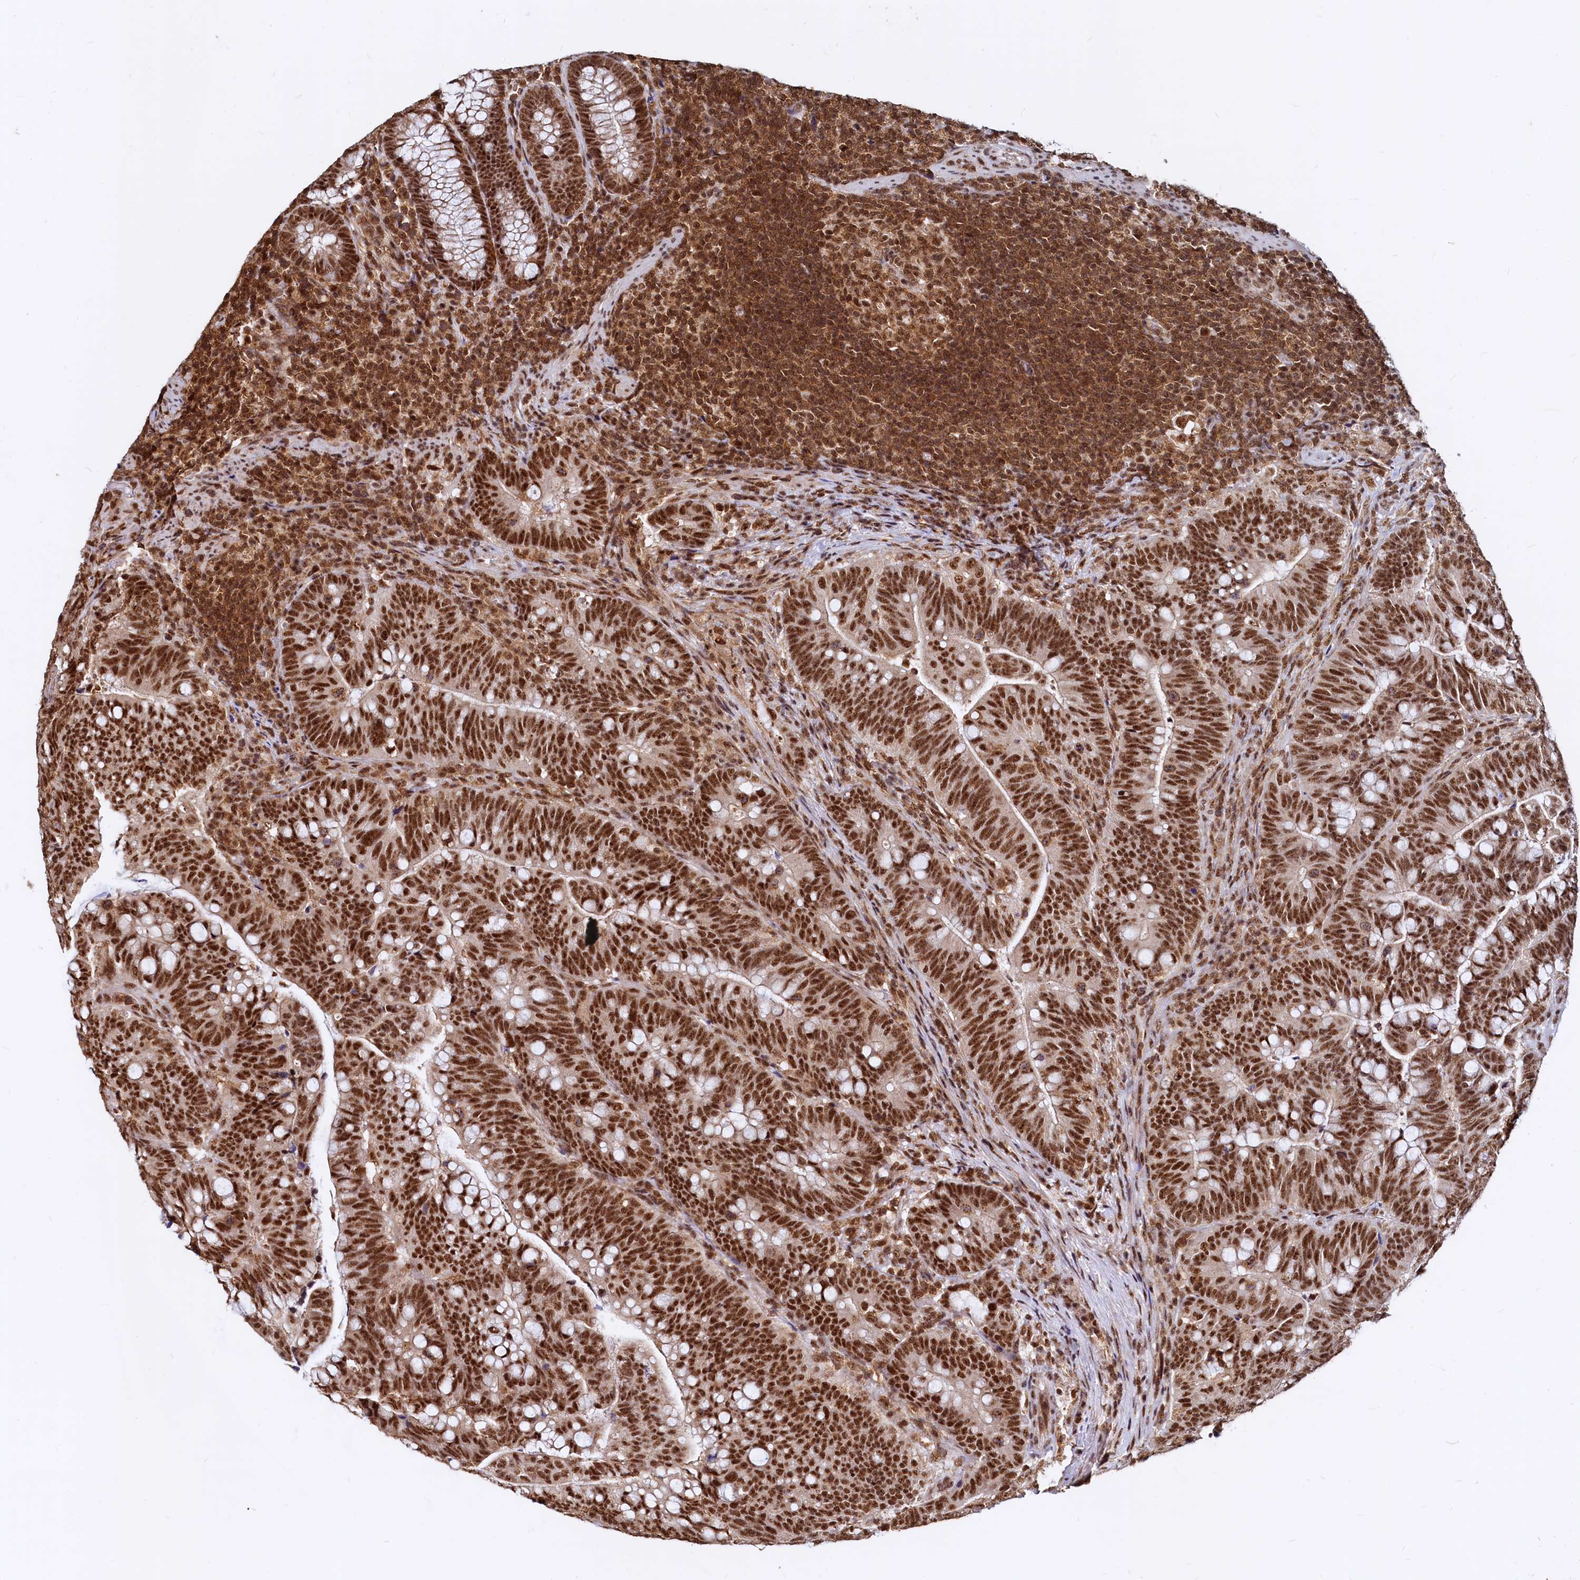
{"staining": {"intensity": "strong", "quantity": ">75%", "location": "nuclear"}, "tissue": "colorectal cancer", "cell_type": "Tumor cells", "image_type": "cancer", "snomed": [{"axis": "morphology", "description": "Normal tissue, NOS"}, {"axis": "morphology", "description": "Adenocarcinoma, NOS"}, {"axis": "topography", "description": "Colon"}], "caption": "This is an image of IHC staining of colorectal cancer, which shows strong positivity in the nuclear of tumor cells.", "gene": "RSRC2", "patient": {"sex": "female", "age": 66}}